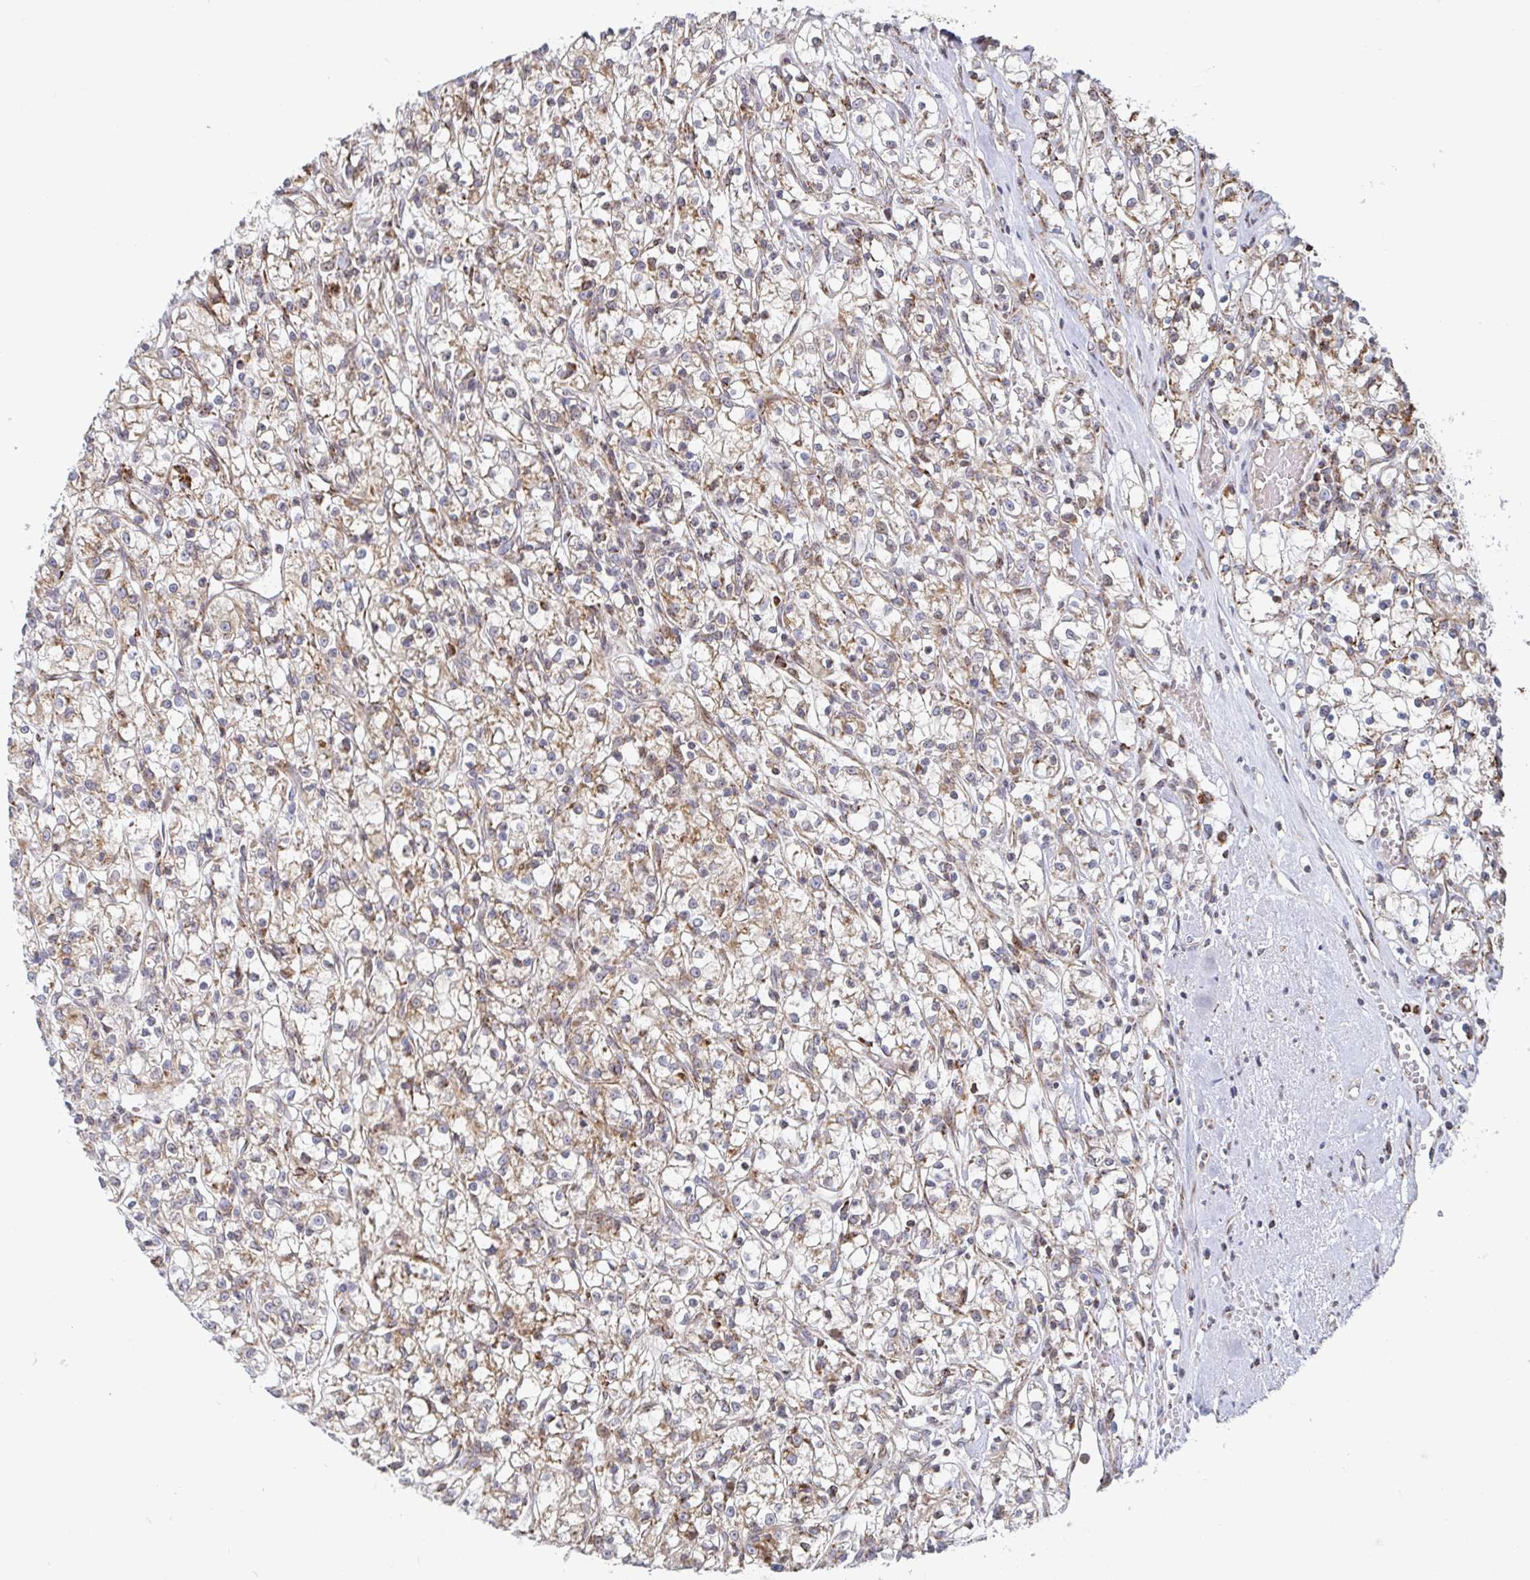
{"staining": {"intensity": "moderate", "quantity": ">75%", "location": "cytoplasmic/membranous"}, "tissue": "renal cancer", "cell_type": "Tumor cells", "image_type": "cancer", "snomed": [{"axis": "morphology", "description": "Adenocarcinoma, NOS"}, {"axis": "topography", "description": "Kidney"}], "caption": "Protein staining exhibits moderate cytoplasmic/membranous staining in approximately >75% of tumor cells in renal cancer (adenocarcinoma).", "gene": "STARD8", "patient": {"sex": "female", "age": 59}}